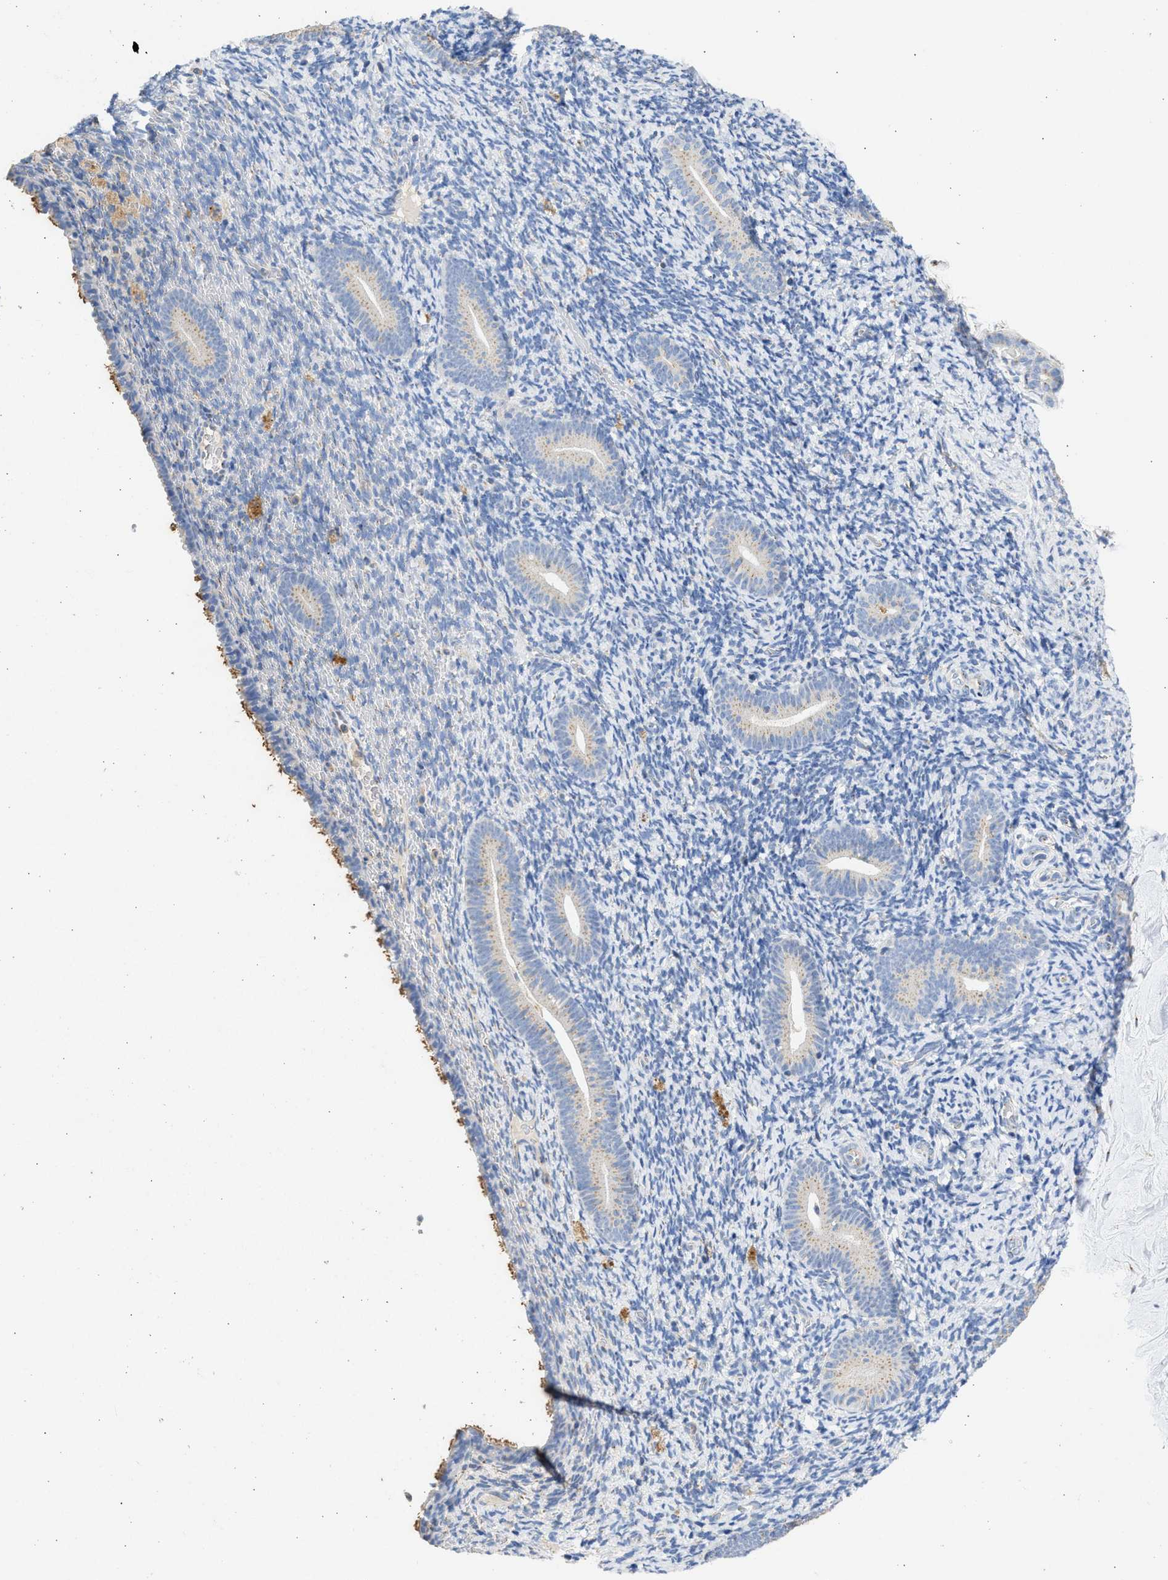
{"staining": {"intensity": "negative", "quantity": "none", "location": "none"}, "tissue": "endometrium", "cell_type": "Cells in endometrial stroma", "image_type": "normal", "snomed": [{"axis": "morphology", "description": "Normal tissue, NOS"}, {"axis": "topography", "description": "Endometrium"}], "caption": "This is a image of immunohistochemistry staining of benign endometrium, which shows no positivity in cells in endometrial stroma.", "gene": "IPO8", "patient": {"sex": "female", "age": 51}}